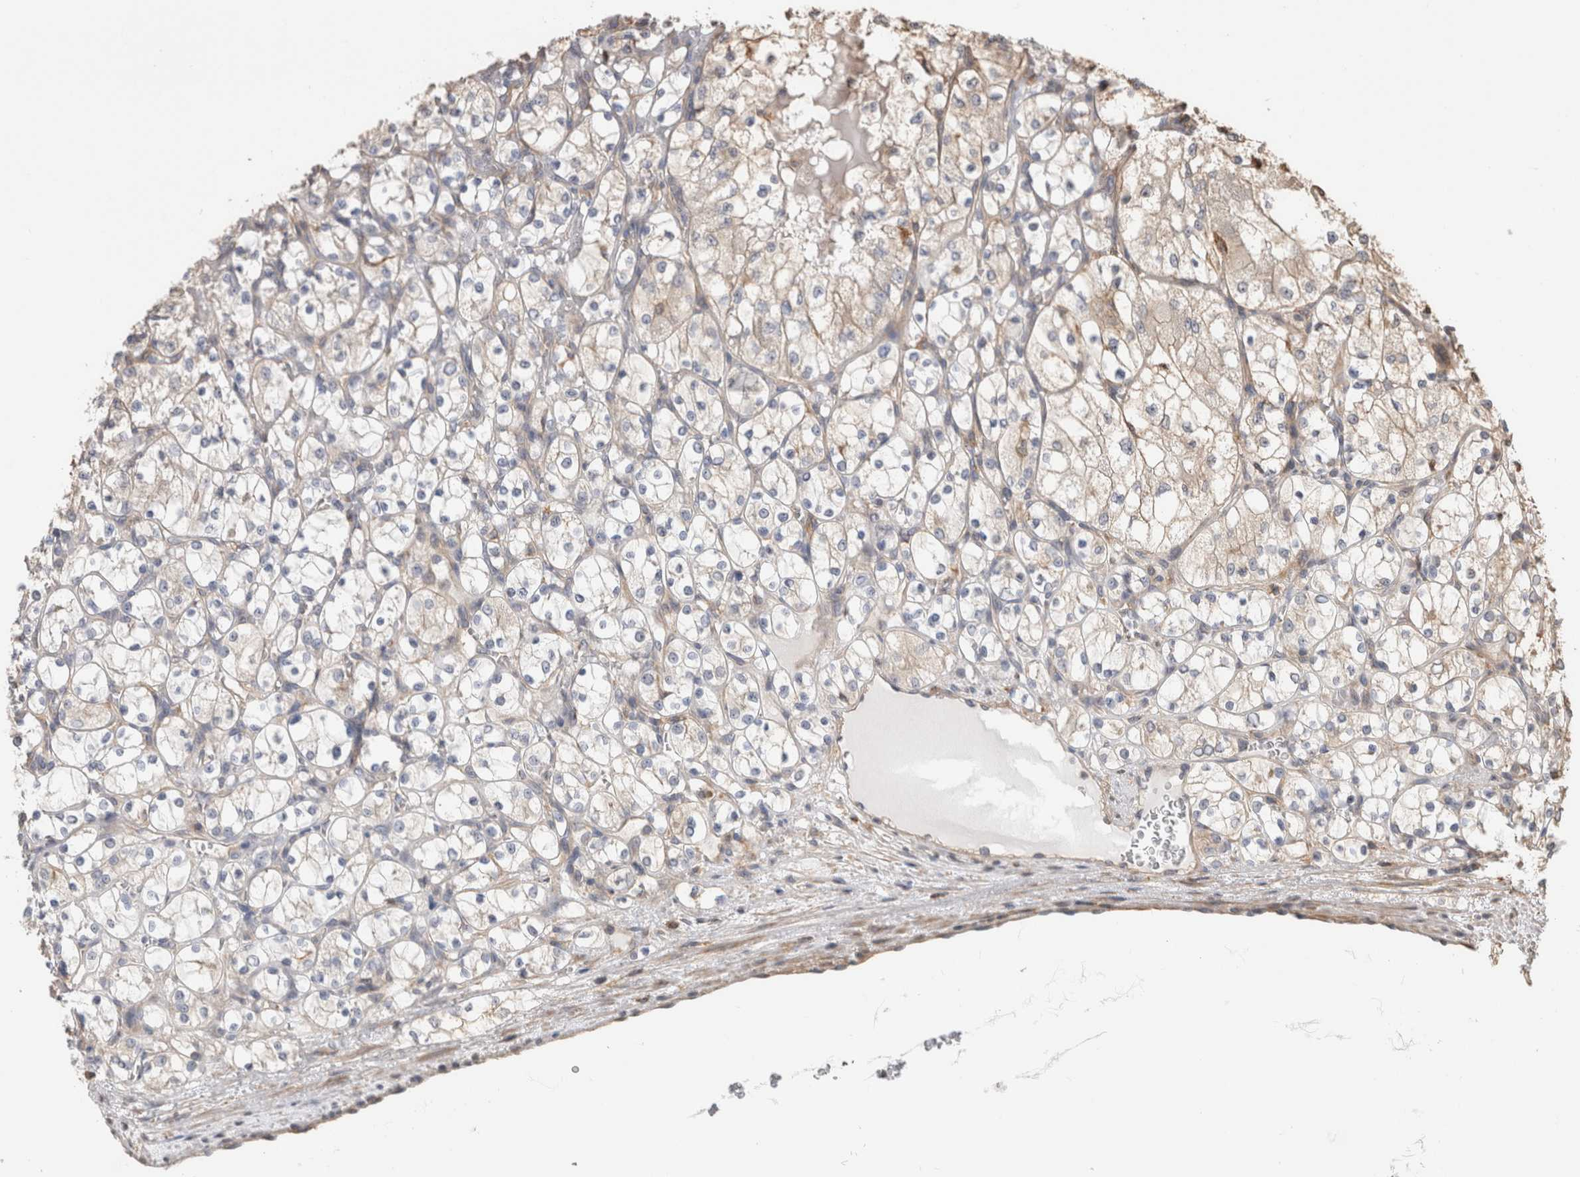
{"staining": {"intensity": "negative", "quantity": "none", "location": "none"}, "tissue": "renal cancer", "cell_type": "Tumor cells", "image_type": "cancer", "snomed": [{"axis": "morphology", "description": "Adenocarcinoma, NOS"}, {"axis": "topography", "description": "Kidney"}], "caption": "Immunohistochemistry (IHC) image of neoplastic tissue: renal cancer stained with DAB demonstrates no significant protein staining in tumor cells. (DAB immunohistochemistry, high magnification).", "gene": "CLIP1", "patient": {"sex": "female", "age": 69}}